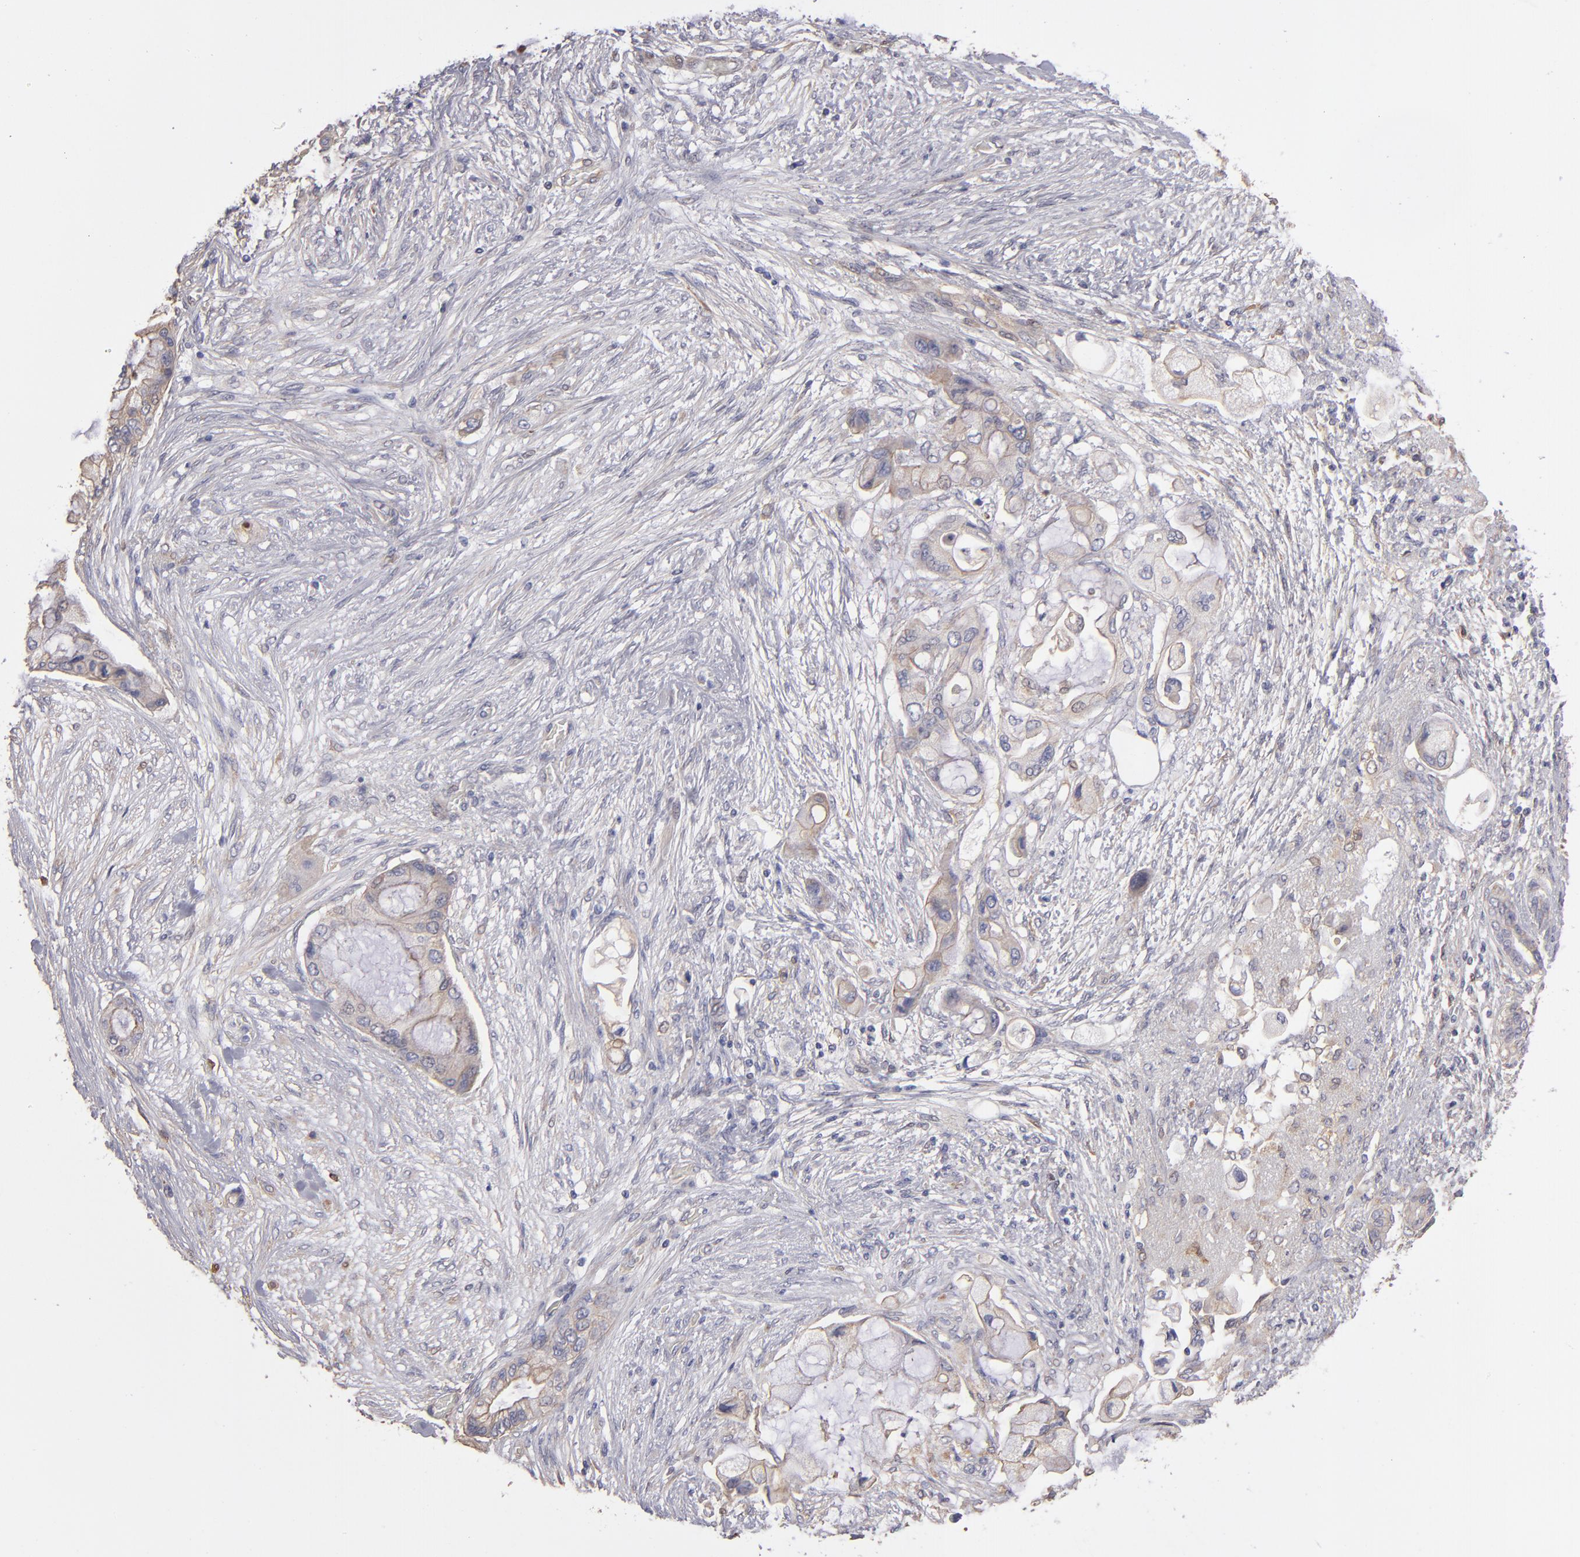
{"staining": {"intensity": "weak", "quantity": ">75%", "location": "cytoplasmic/membranous"}, "tissue": "pancreatic cancer", "cell_type": "Tumor cells", "image_type": "cancer", "snomed": [{"axis": "morphology", "description": "Adenocarcinoma, NOS"}, {"axis": "topography", "description": "Pancreas"}], "caption": "Tumor cells demonstrate weak cytoplasmic/membranous expression in about >75% of cells in pancreatic cancer.", "gene": "NDRG2", "patient": {"sex": "female", "age": 59}}